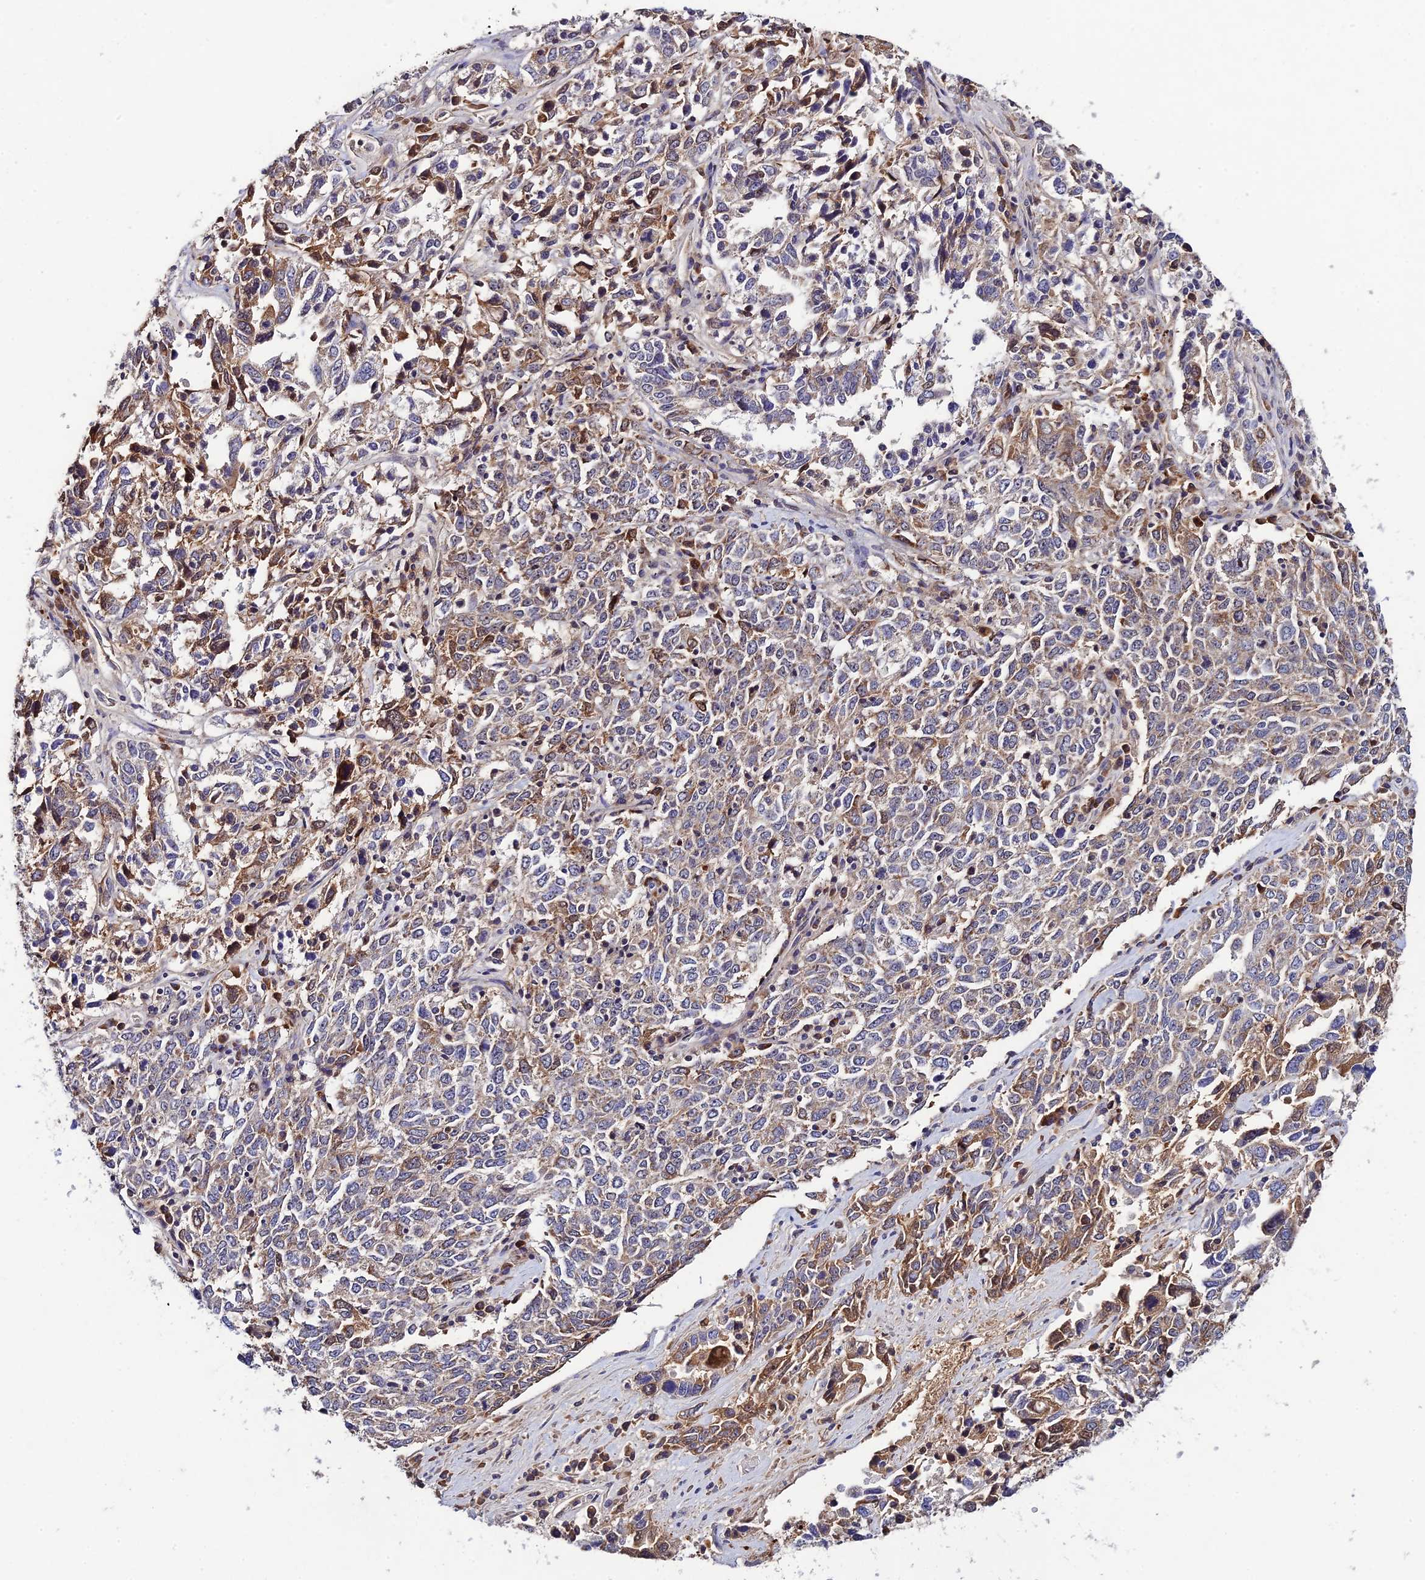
{"staining": {"intensity": "weak", "quantity": "<25%", "location": "cytoplasmic/membranous"}, "tissue": "ovarian cancer", "cell_type": "Tumor cells", "image_type": "cancer", "snomed": [{"axis": "morphology", "description": "Carcinoma, endometroid"}, {"axis": "topography", "description": "Ovary"}], "caption": "Immunohistochemistry (IHC) micrograph of human ovarian cancer (endometroid carcinoma) stained for a protein (brown), which reveals no staining in tumor cells. The staining was performed using DAB (3,3'-diaminobenzidine) to visualize the protein expression in brown, while the nuclei were stained in blue with hematoxylin (Magnification: 20x).", "gene": "CHST5", "patient": {"sex": "female", "age": 62}}